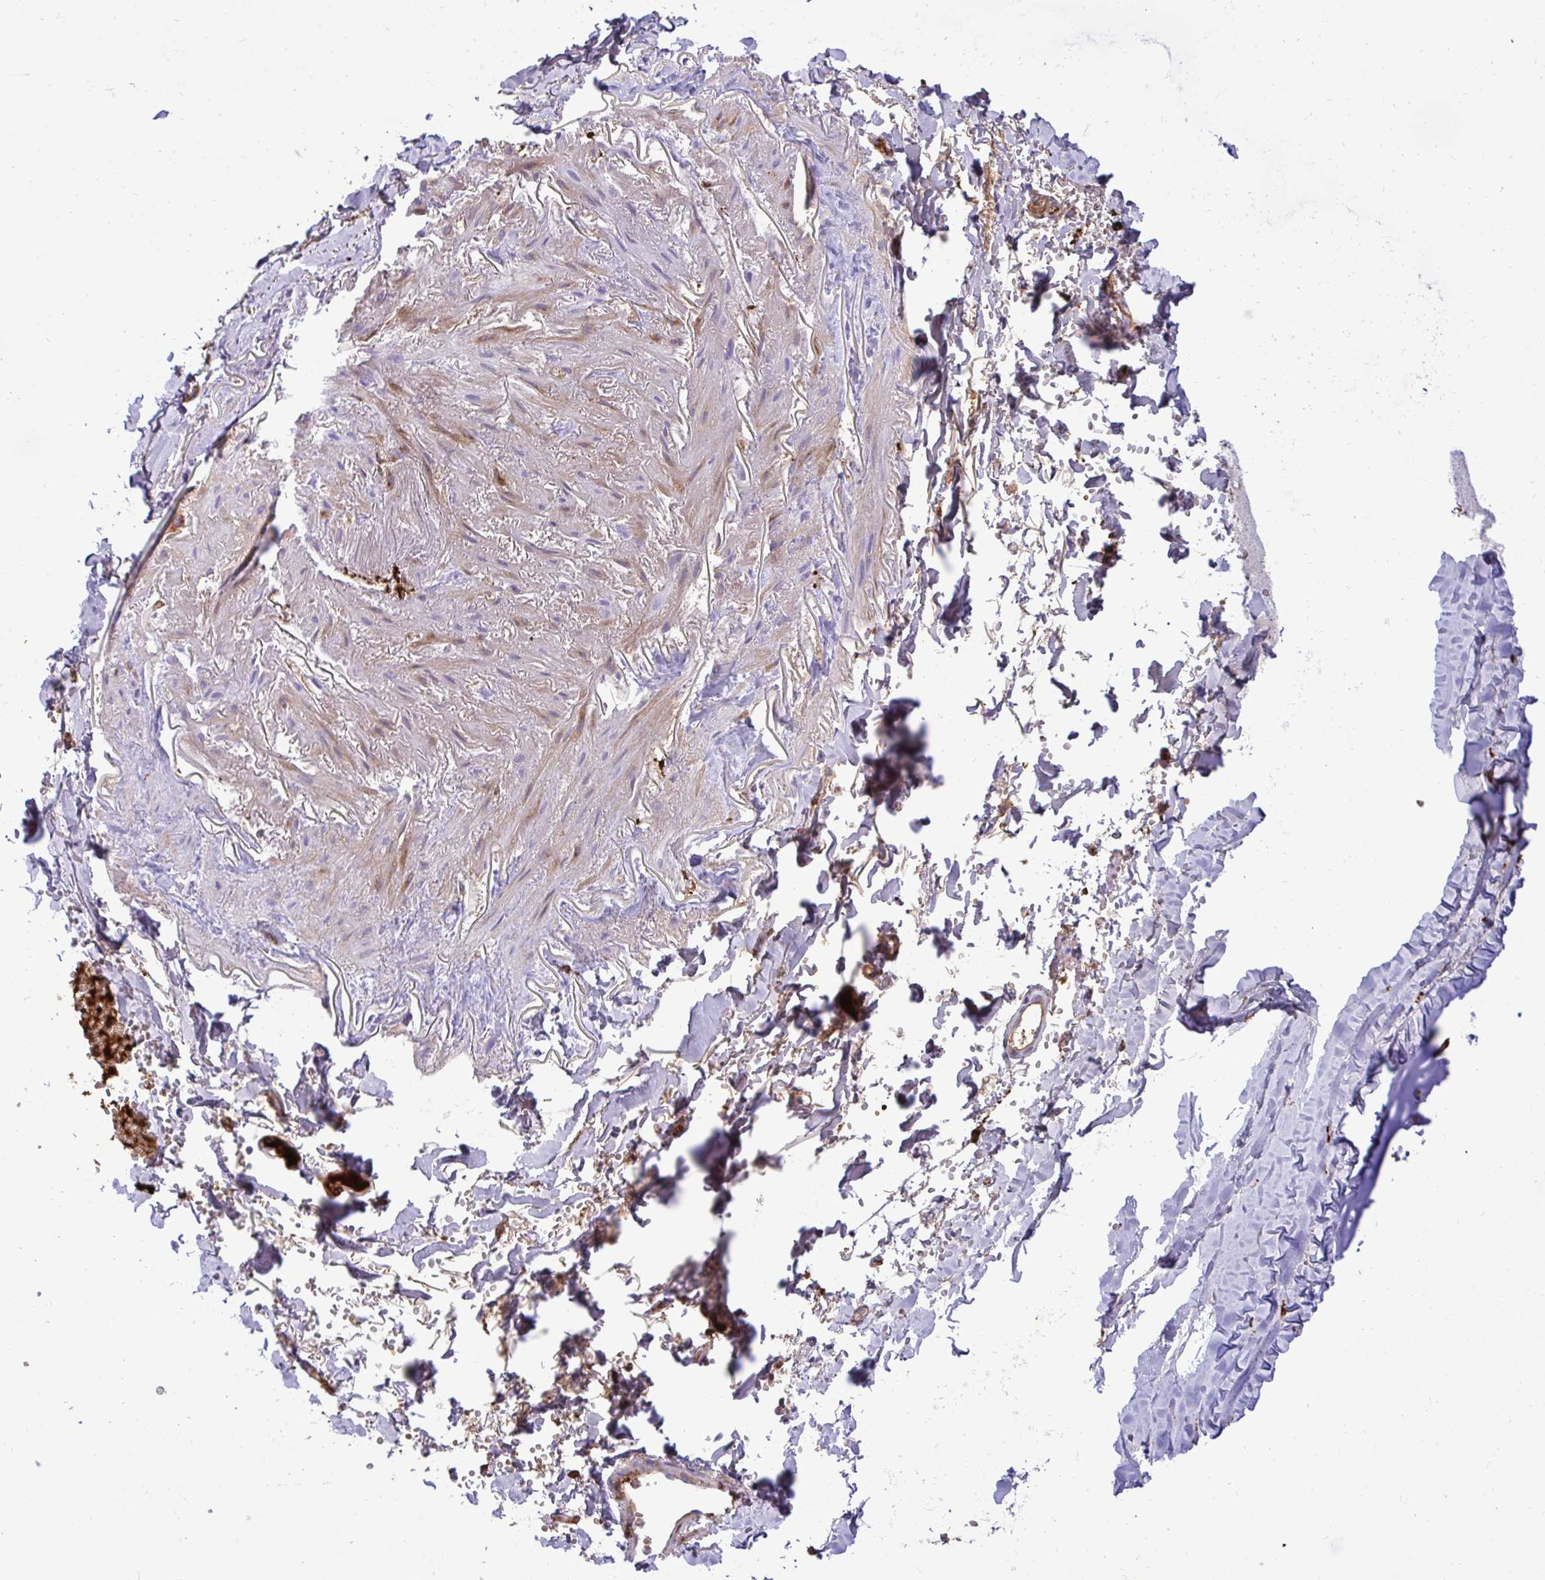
{"staining": {"intensity": "moderate", "quantity": ">75%", "location": "cytoplasmic/membranous"}, "tissue": "soft tissue", "cell_type": "Fibroblasts", "image_type": "normal", "snomed": [{"axis": "morphology", "description": "Normal tissue, NOS"}, {"axis": "topography", "description": "Cartilage tissue"}, {"axis": "topography", "description": "Bronchus"}, {"axis": "topography", "description": "Peripheral nerve tissue"}], "caption": "Immunohistochemistry (DAB) staining of normal soft tissue exhibits moderate cytoplasmic/membranous protein expression in approximately >75% of fibroblasts.", "gene": "F2", "patient": {"sex": "female", "age": 59}}